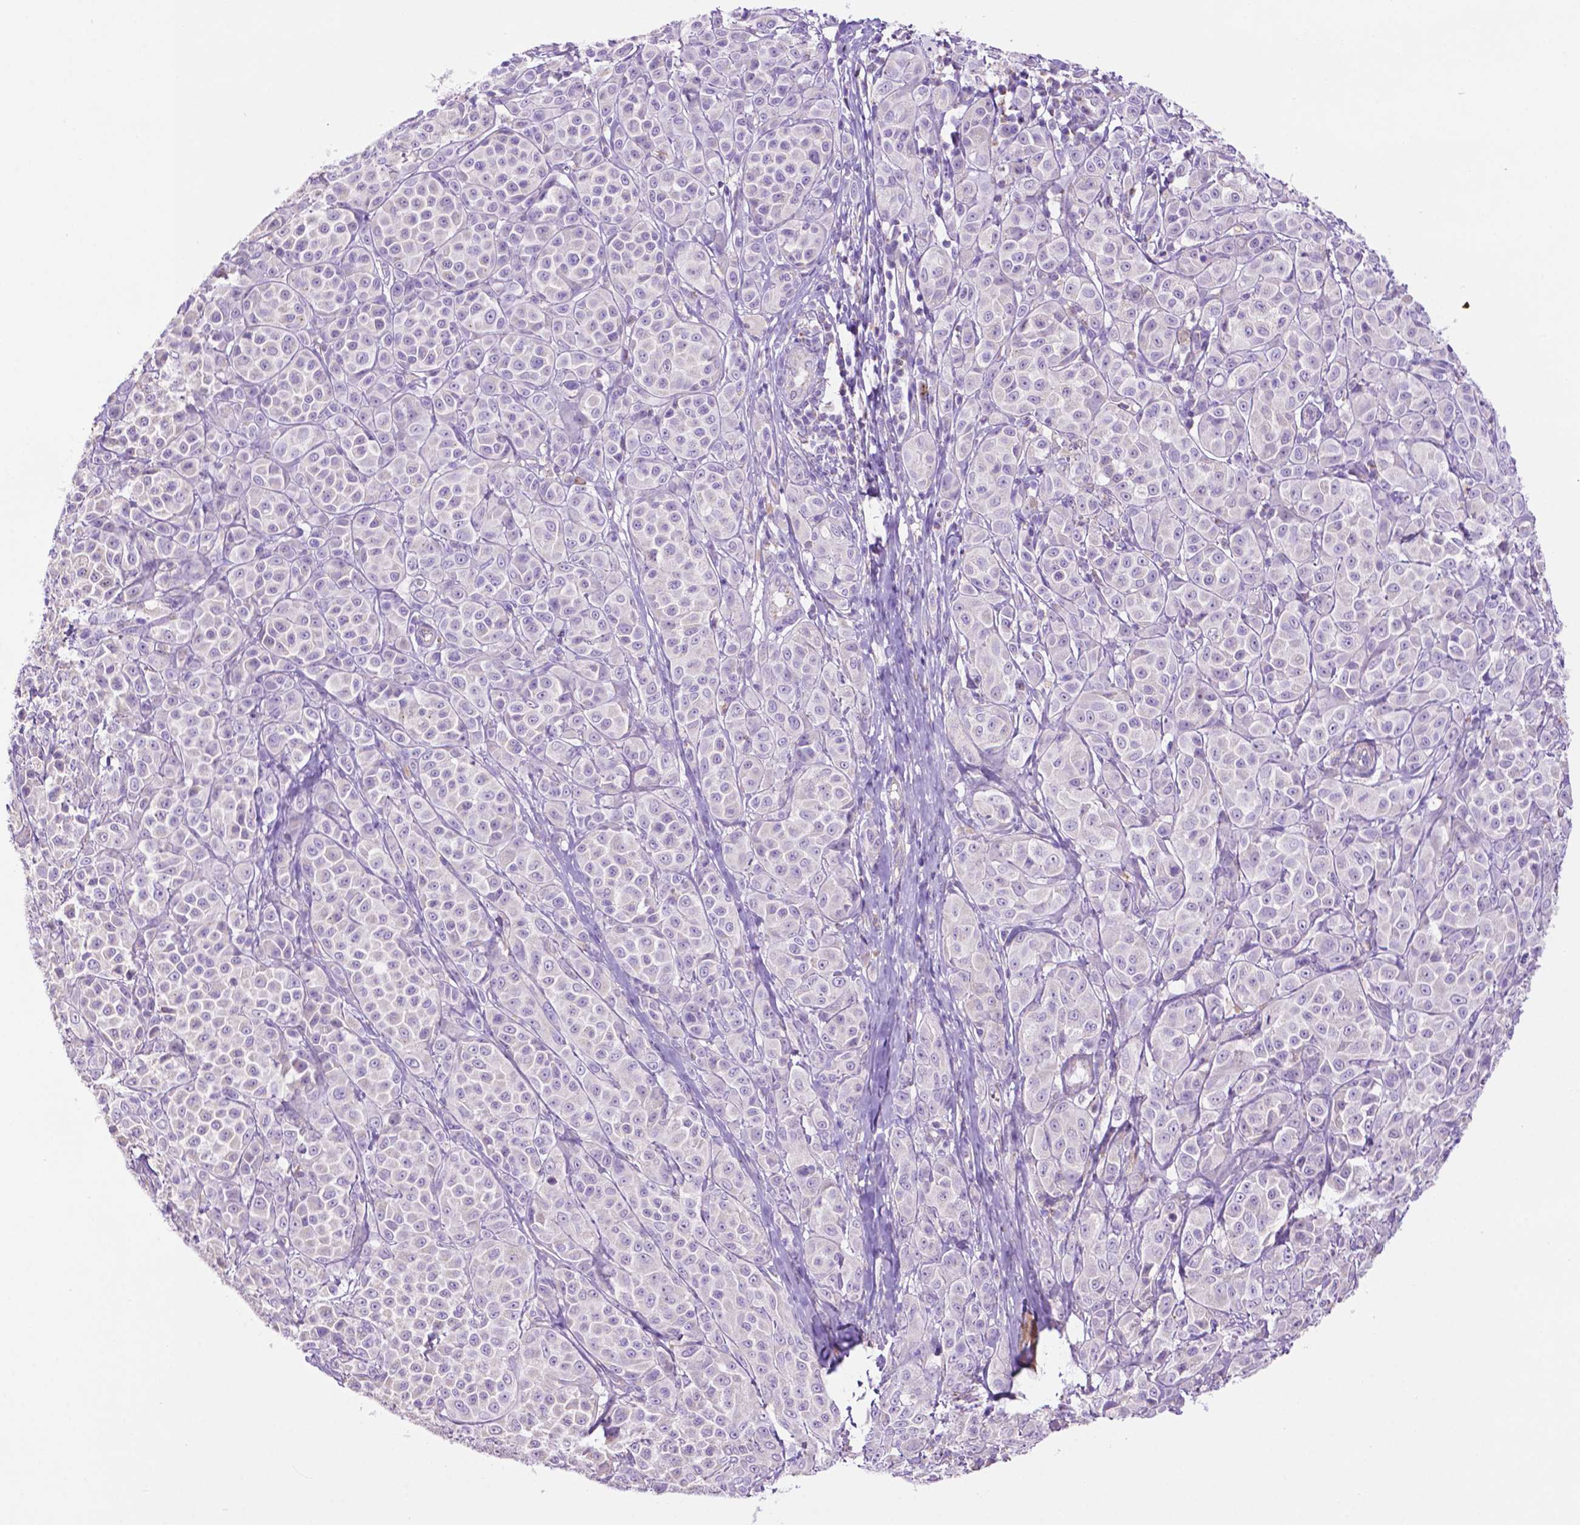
{"staining": {"intensity": "negative", "quantity": "none", "location": "none"}, "tissue": "melanoma", "cell_type": "Tumor cells", "image_type": "cancer", "snomed": [{"axis": "morphology", "description": "Malignant melanoma, NOS"}, {"axis": "topography", "description": "Skin"}], "caption": "A micrograph of malignant melanoma stained for a protein shows no brown staining in tumor cells. (DAB (3,3'-diaminobenzidine) immunohistochemistry, high magnification).", "gene": "PHYHIP", "patient": {"sex": "male", "age": 89}}